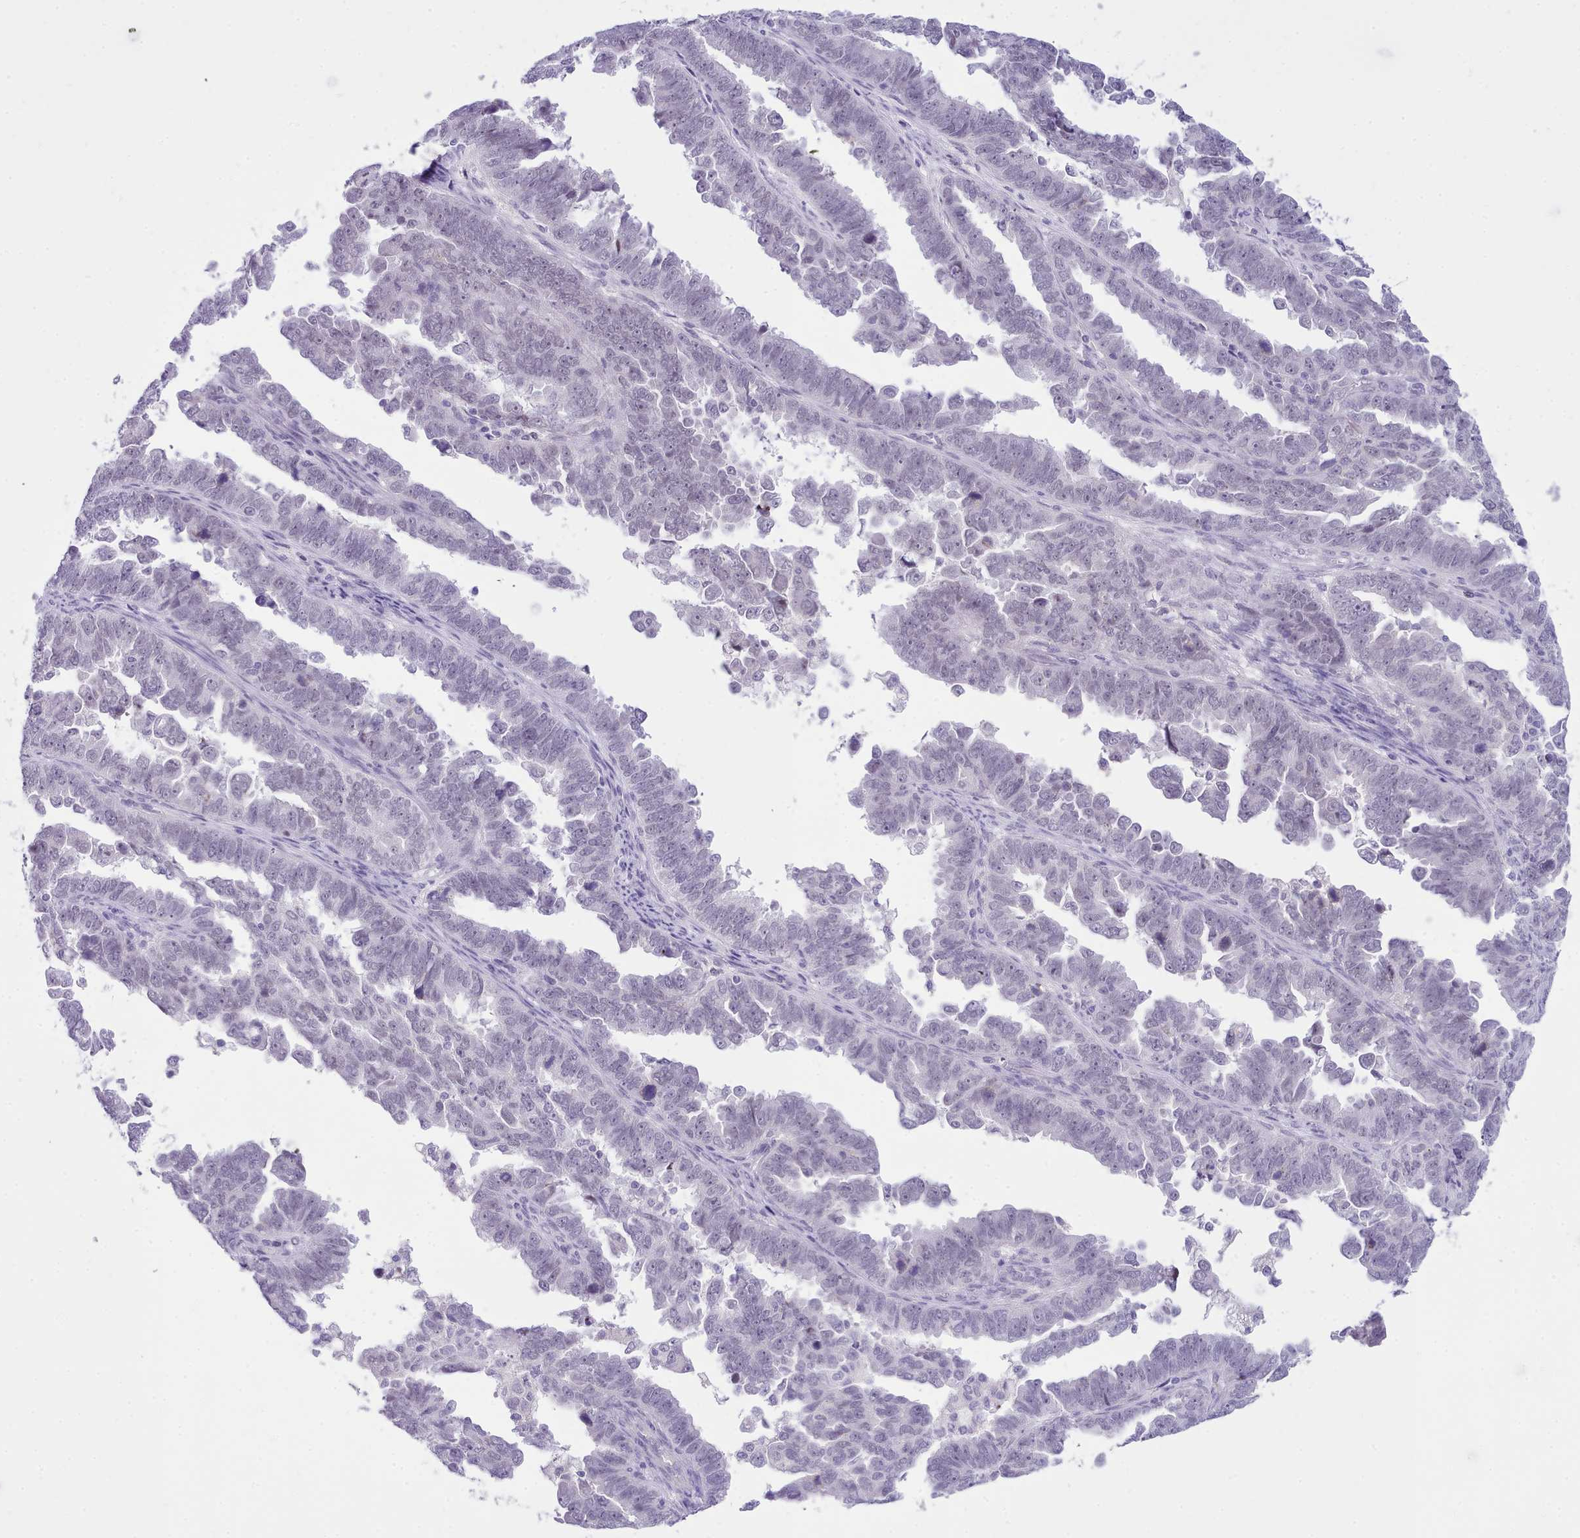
{"staining": {"intensity": "negative", "quantity": "none", "location": "none"}, "tissue": "endometrial cancer", "cell_type": "Tumor cells", "image_type": "cancer", "snomed": [{"axis": "morphology", "description": "Adenocarcinoma, NOS"}, {"axis": "topography", "description": "Endometrium"}], "caption": "Endometrial adenocarcinoma was stained to show a protein in brown. There is no significant positivity in tumor cells.", "gene": "LRRC37A", "patient": {"sex": "female", "age": 75}}